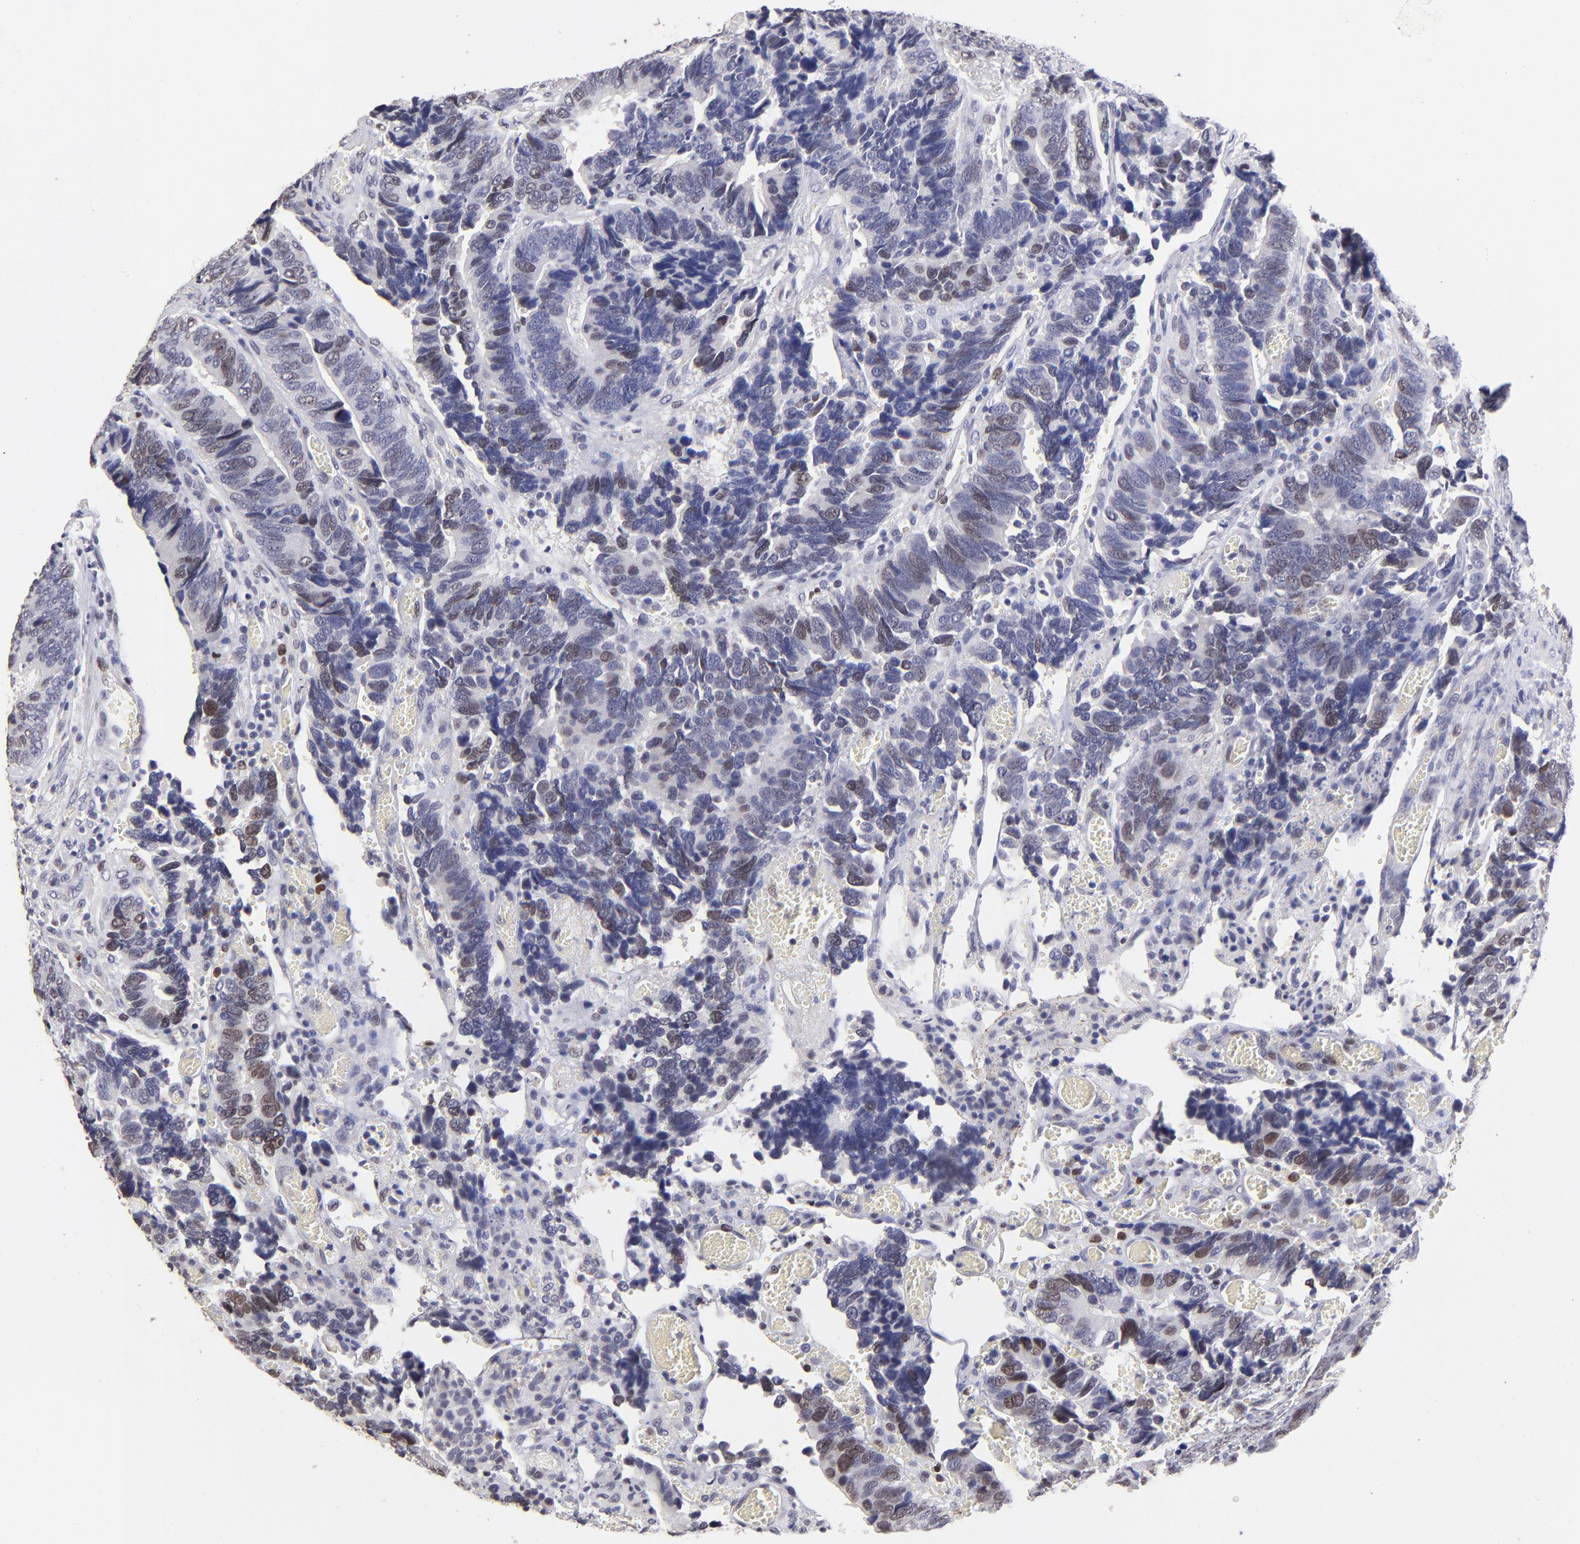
{"staining": {"intensity": "moderate", "quantity": "25%-75%", "location": "nuclear"}, "tissue": "colorectal cancer", "cell_type": "Tumor cells", "image_type": "cancer", "snomed": [{"axis": "morphology", "description": "Adenocarcinoma, NOS"}, {"axis": "topography", "description": "Colon"}], "caption": "Immunohistochemical staining of colorectal cancer shows moderate nuclear protein staining in approximately 25%-75% of tumor cells.", "gene": "DNMT1", "patient": {"sex": "male", "age": 72}}